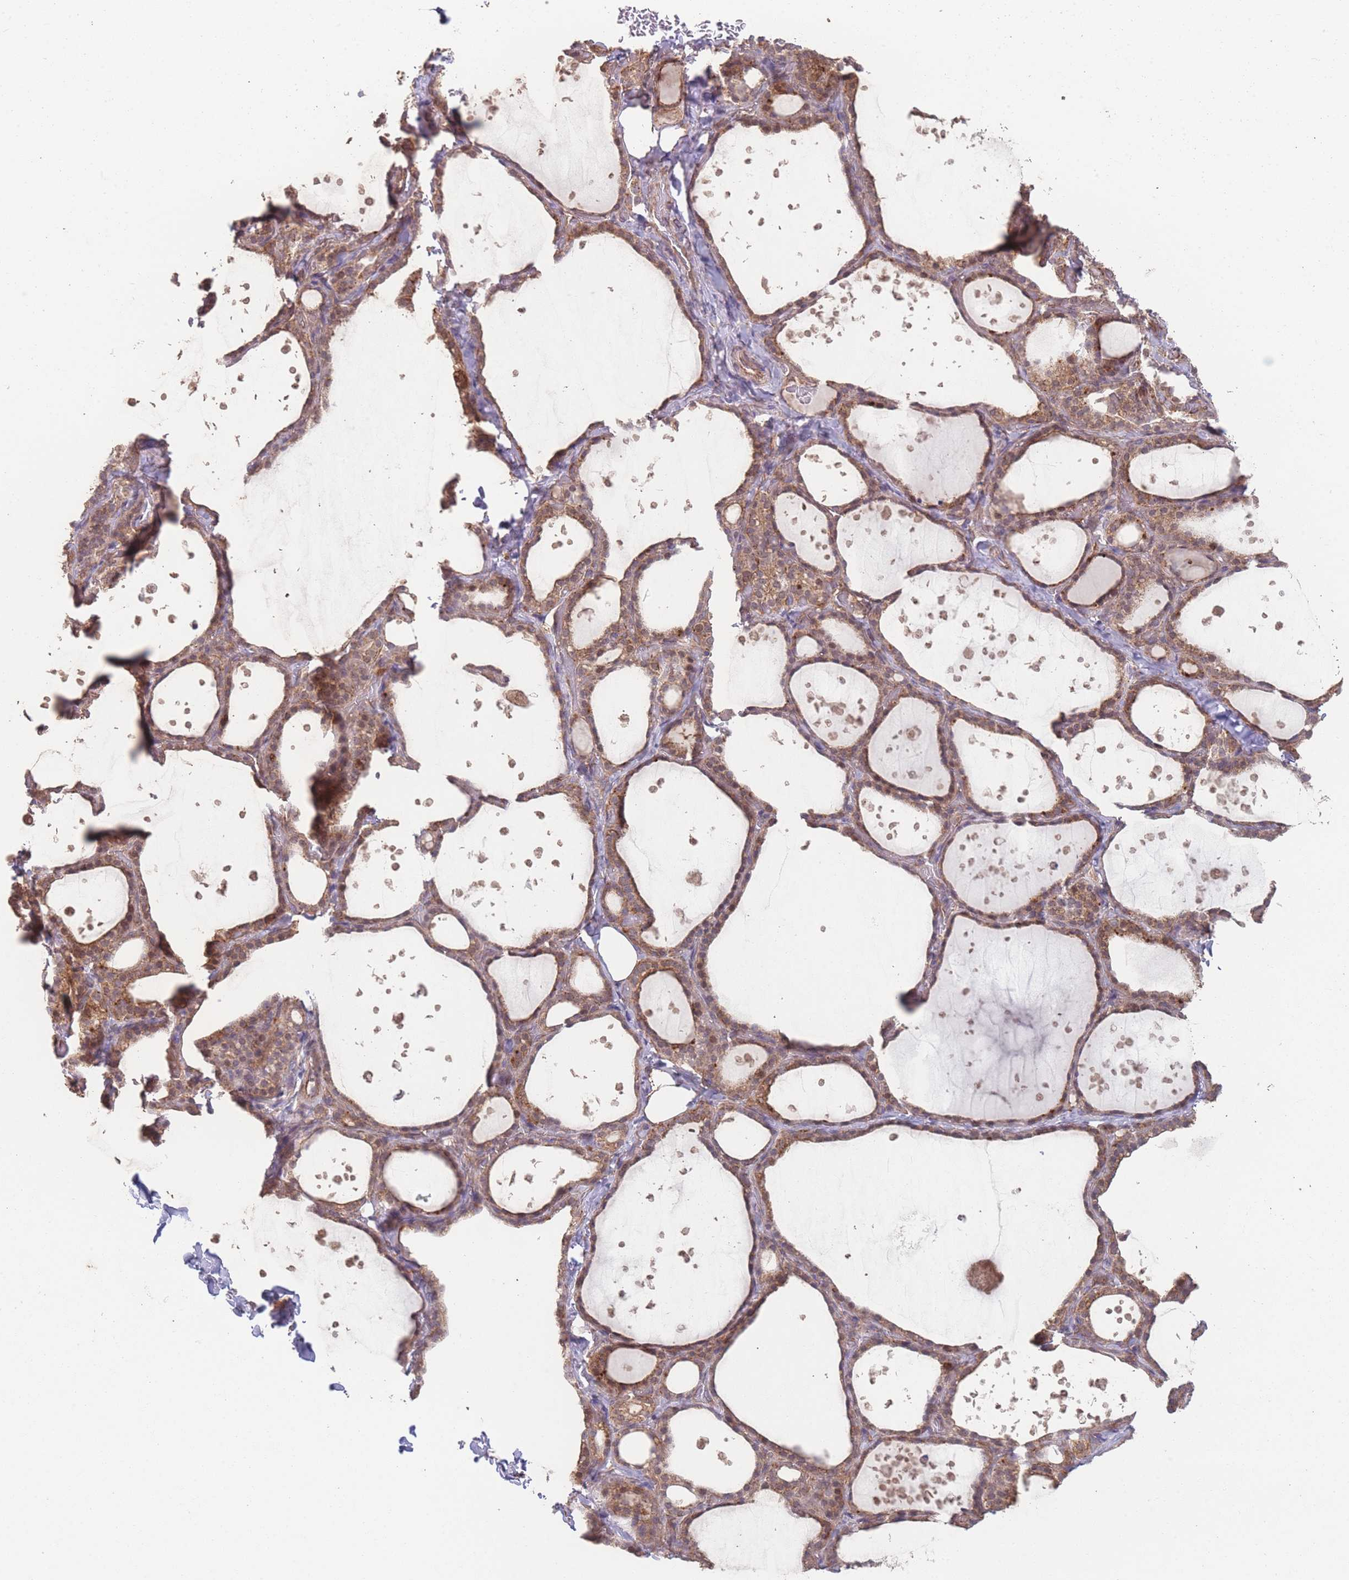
{"staining": {"intensity": "moderate", "quantity": ">75%", "location": "cytoplasmic/membranous"}, "tissue": "thyroid gland", "cell_type": "Glandular cells", "image_type": "normal", "snomed": [{"axis": "morphology", "description": "Normal tissue, NOS"}, {"axis": "topography", "description": "Thyroid gland"}], "caption": "Immunohistochemistry image of unremarkable thyroid gland: thyroid gland stained using IHC shows medium levels of moderate protein expression localized specifically in the cytoplasmic/membranous of glandular cells, appearing as a cytoplasmic/membranous brown color.", "gene": "PXMP4", "patient": {"sex": "female", "age": 44}}